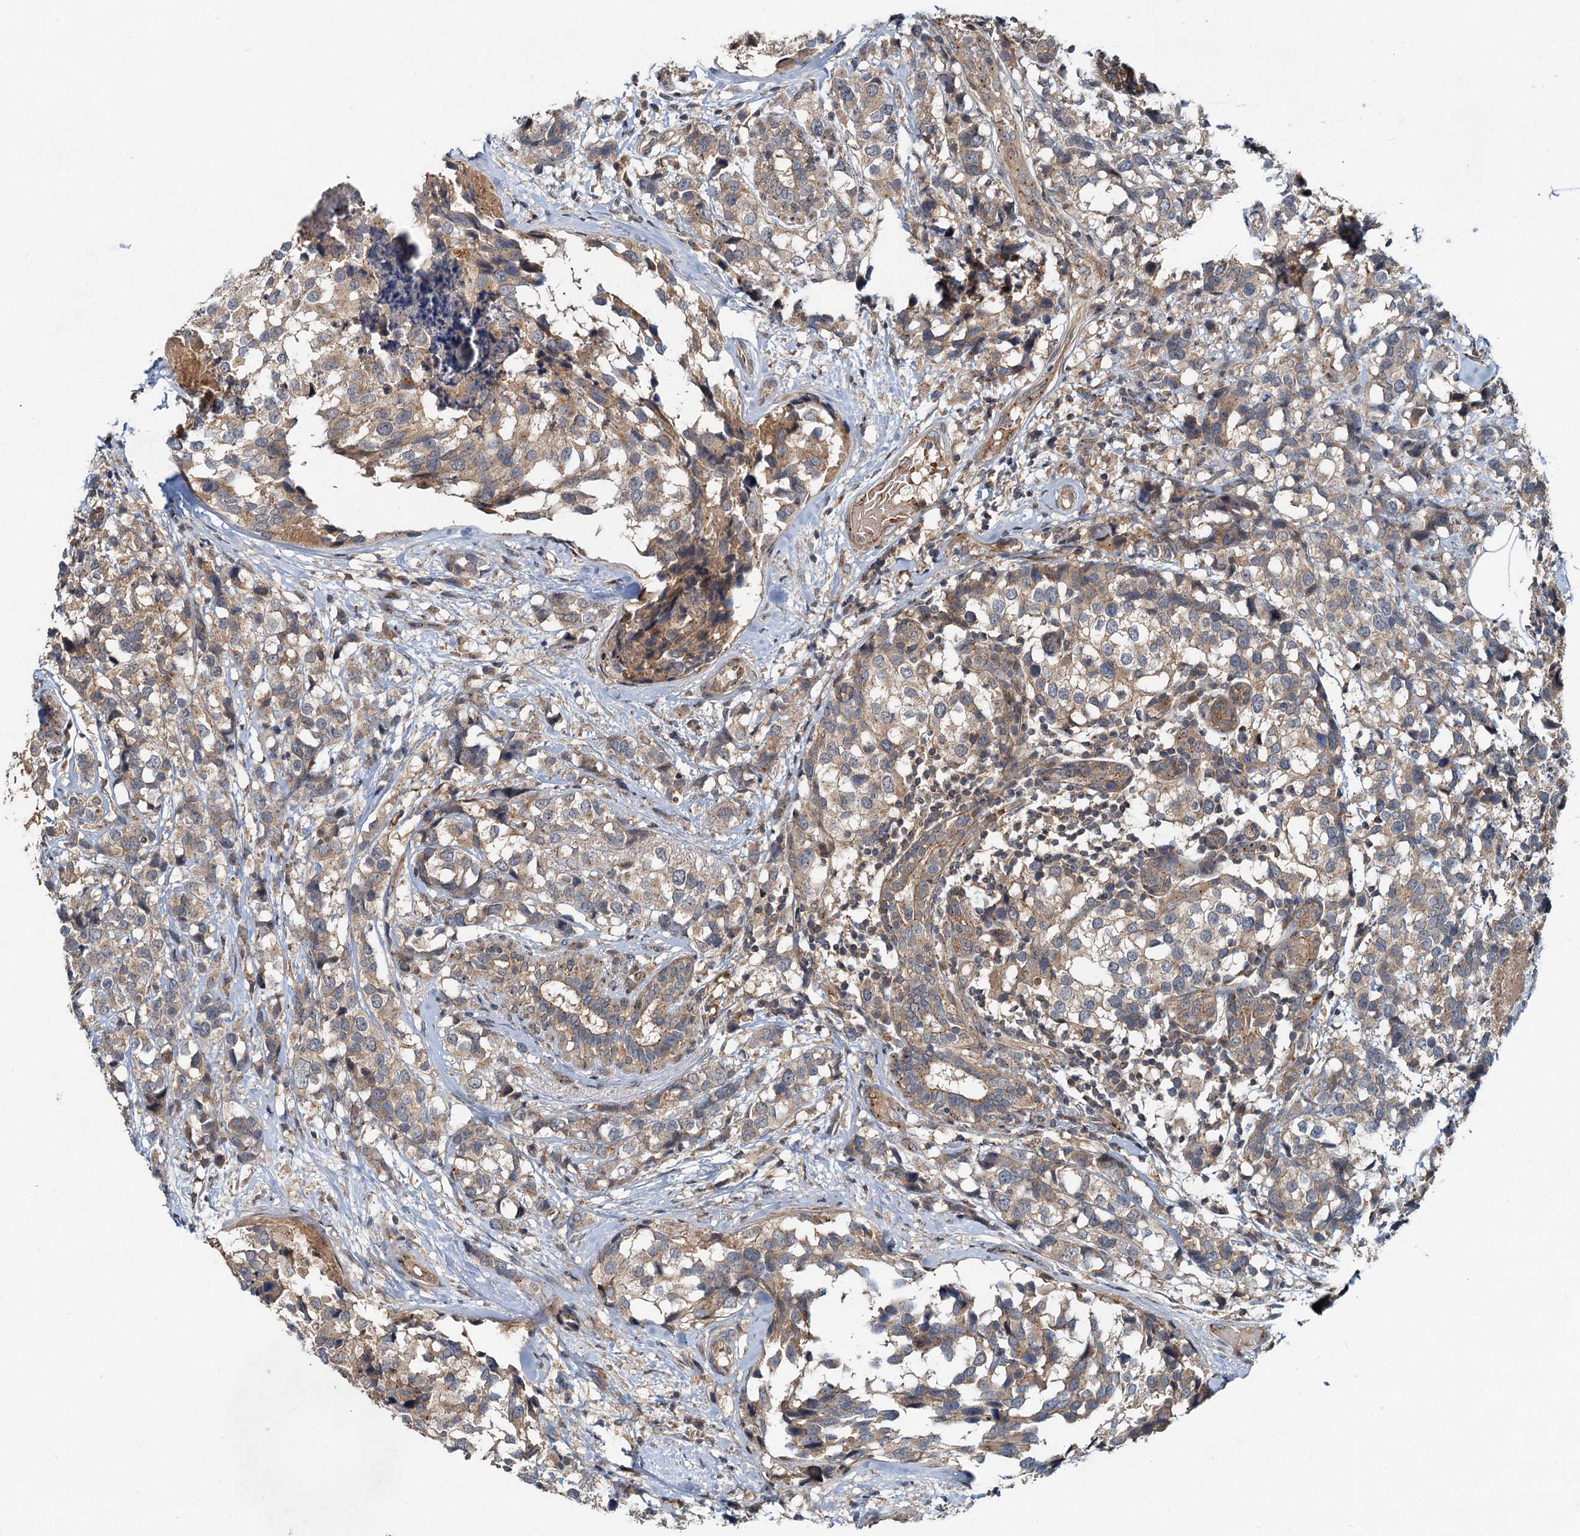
{"staining": {"intensity": "weak", "quantity": ">75%", "location": "cytoplasmic/membranous"}, "tissue": "breast cancer", "cell_type": "Tumor cells", "image_type": "cancer", "snomed": [{"axis": "morphology", "description": "Lobular carcinoma"}, {"axis": "topography", "description": "Breast"}], "caption": "Tumor cells exhibit low levels of weak cytoplasmic/membranous expression in about >75% of cells in human breast cancer (lobular carcinoma).", "gene": "CEP68", "patient": {"sex": "female", "age": 59}}